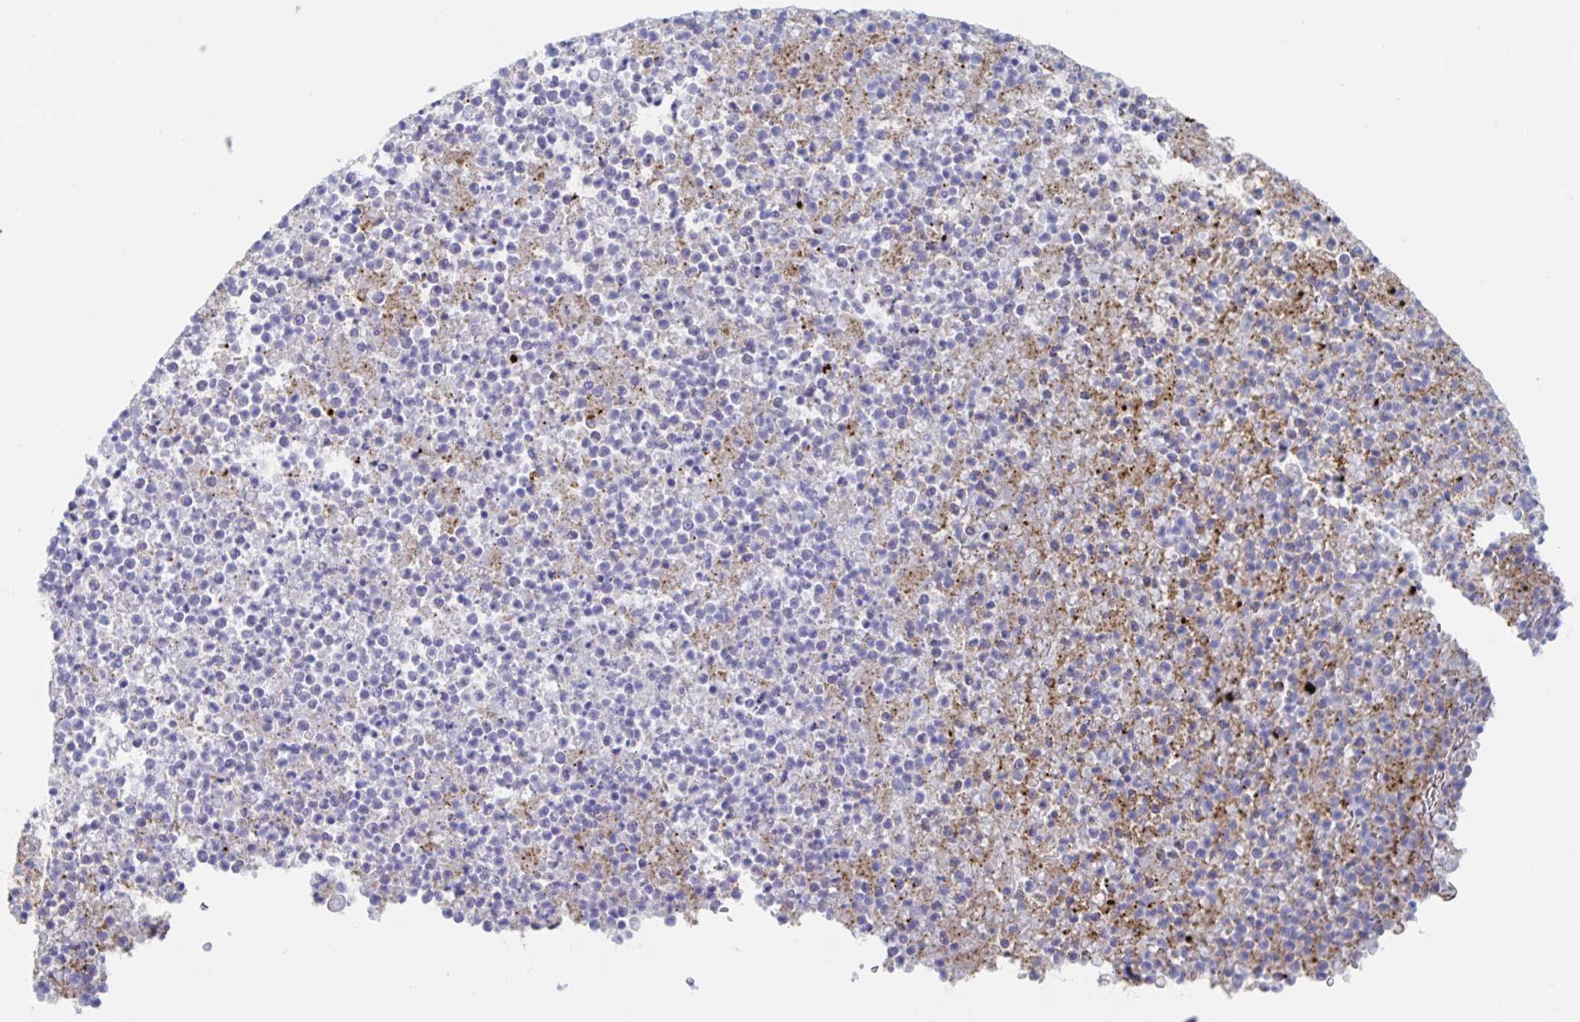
{"staining": {"intensity": "negative", "quantity": "none", "location": "none"}, "tissue": "bronchus", "cell_type": "Respiratory epithelial cells", "image_type": "normal", "snomed": [{"axis": "morphology", "description": "Normal tissue, NOS"}, {"axis": "topography", "description": "Cartilage tissue"}, {"axis": "topography", "description": "Bronchus"}], "caption": "Immunohistochemistry (IHC) image of benign bronchus: bronchus stained with DAB (3,3'-diaminobenzidine) shows no significant protein expression in respiratory epithelial cells.", "gene": "DMBT1", "patient": {"sex": "male", "age": 56}}